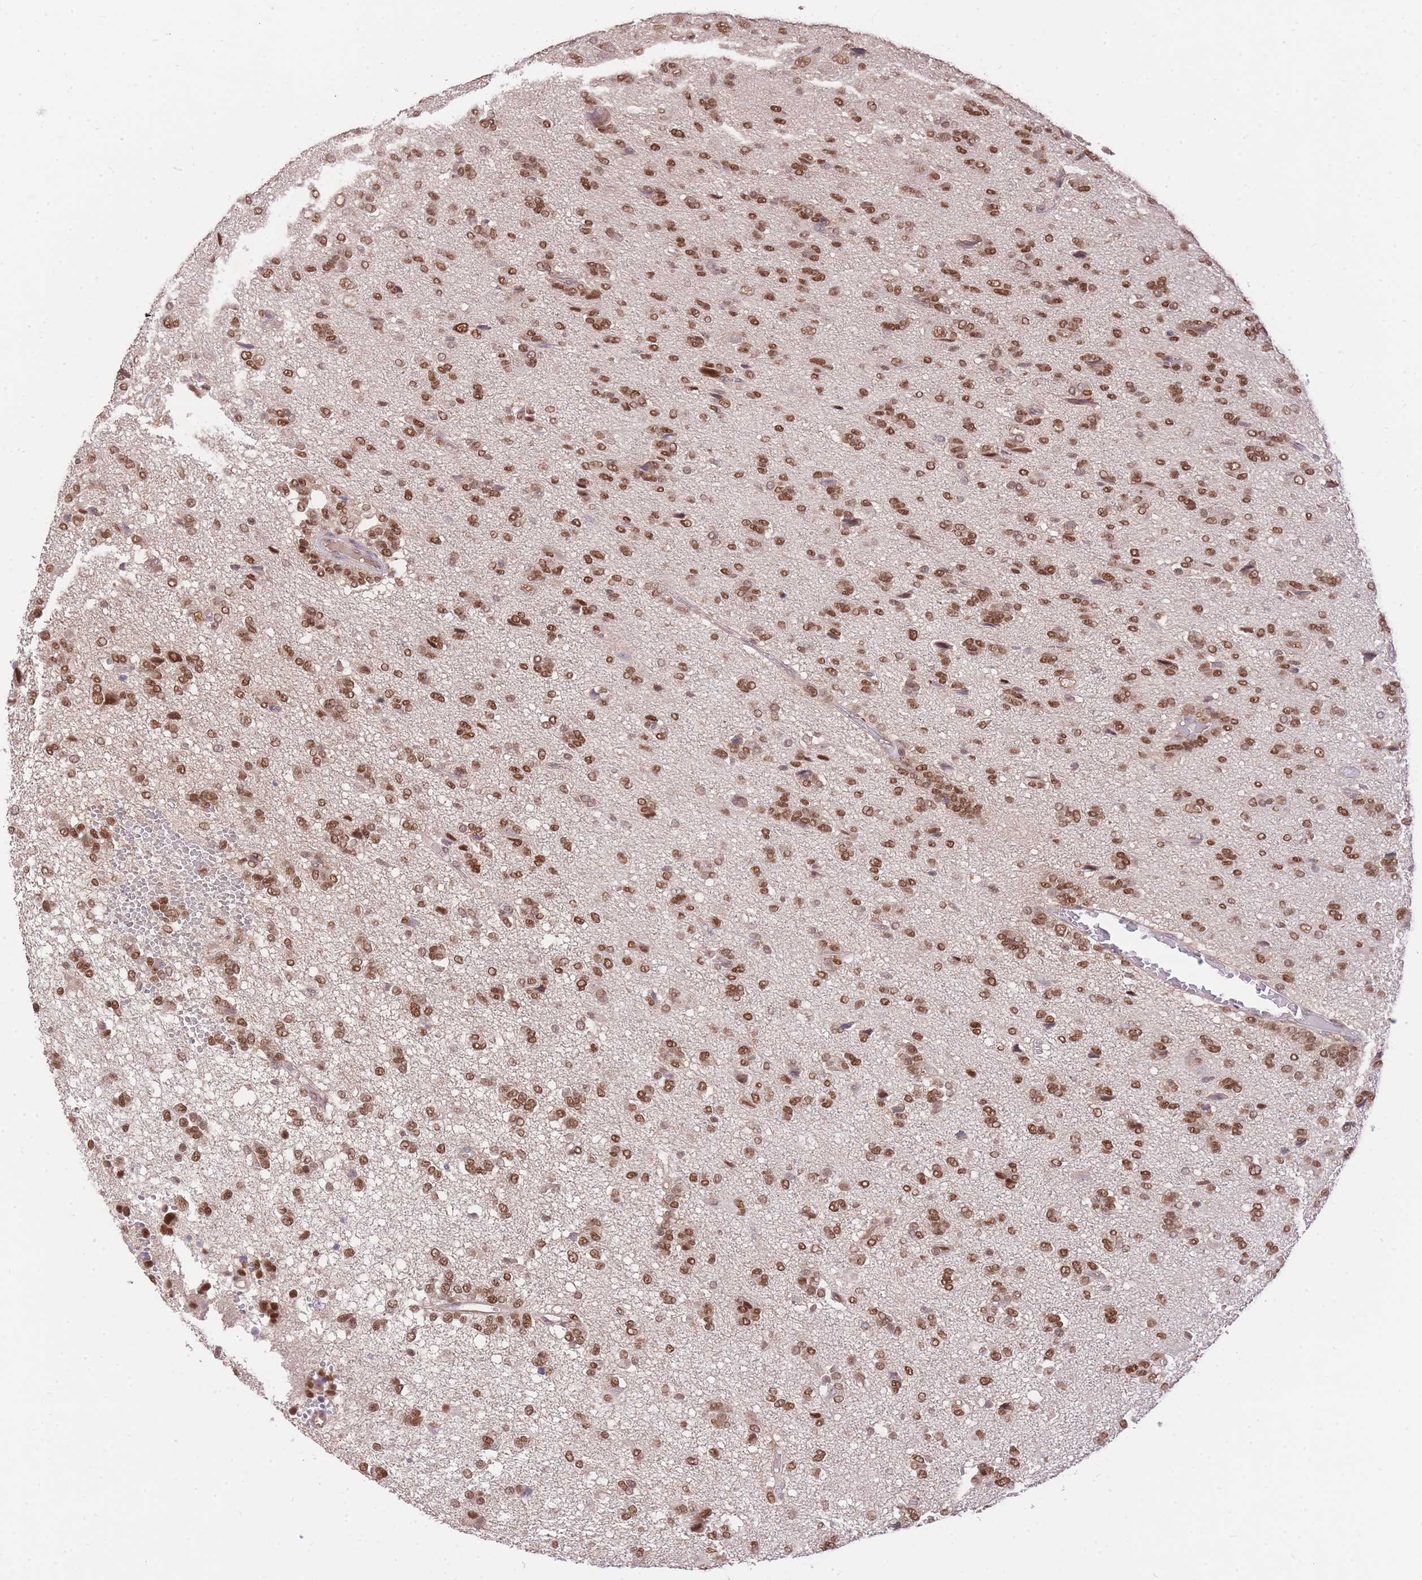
{"staining": {"intensity": "moderate", "quantity": ">75%", "location": "nuclear"}, "tissue": "glioma", "cell_type": "Tumor cells", "image_type": "cancer", "snomed": [{"axis": "morphology", "description": "Glioma, malignant, High grade"}, {"axis": "topography", "description": "Brain"}], "caption": "There is medium levels of moderate nuclear staining in tumor cells of malignant glioma (high-grade), as demonstrated by immunohistochemical staining (brown color).", "gene": "UBXN7", "patient": {"sex": "female", "age": 59}}